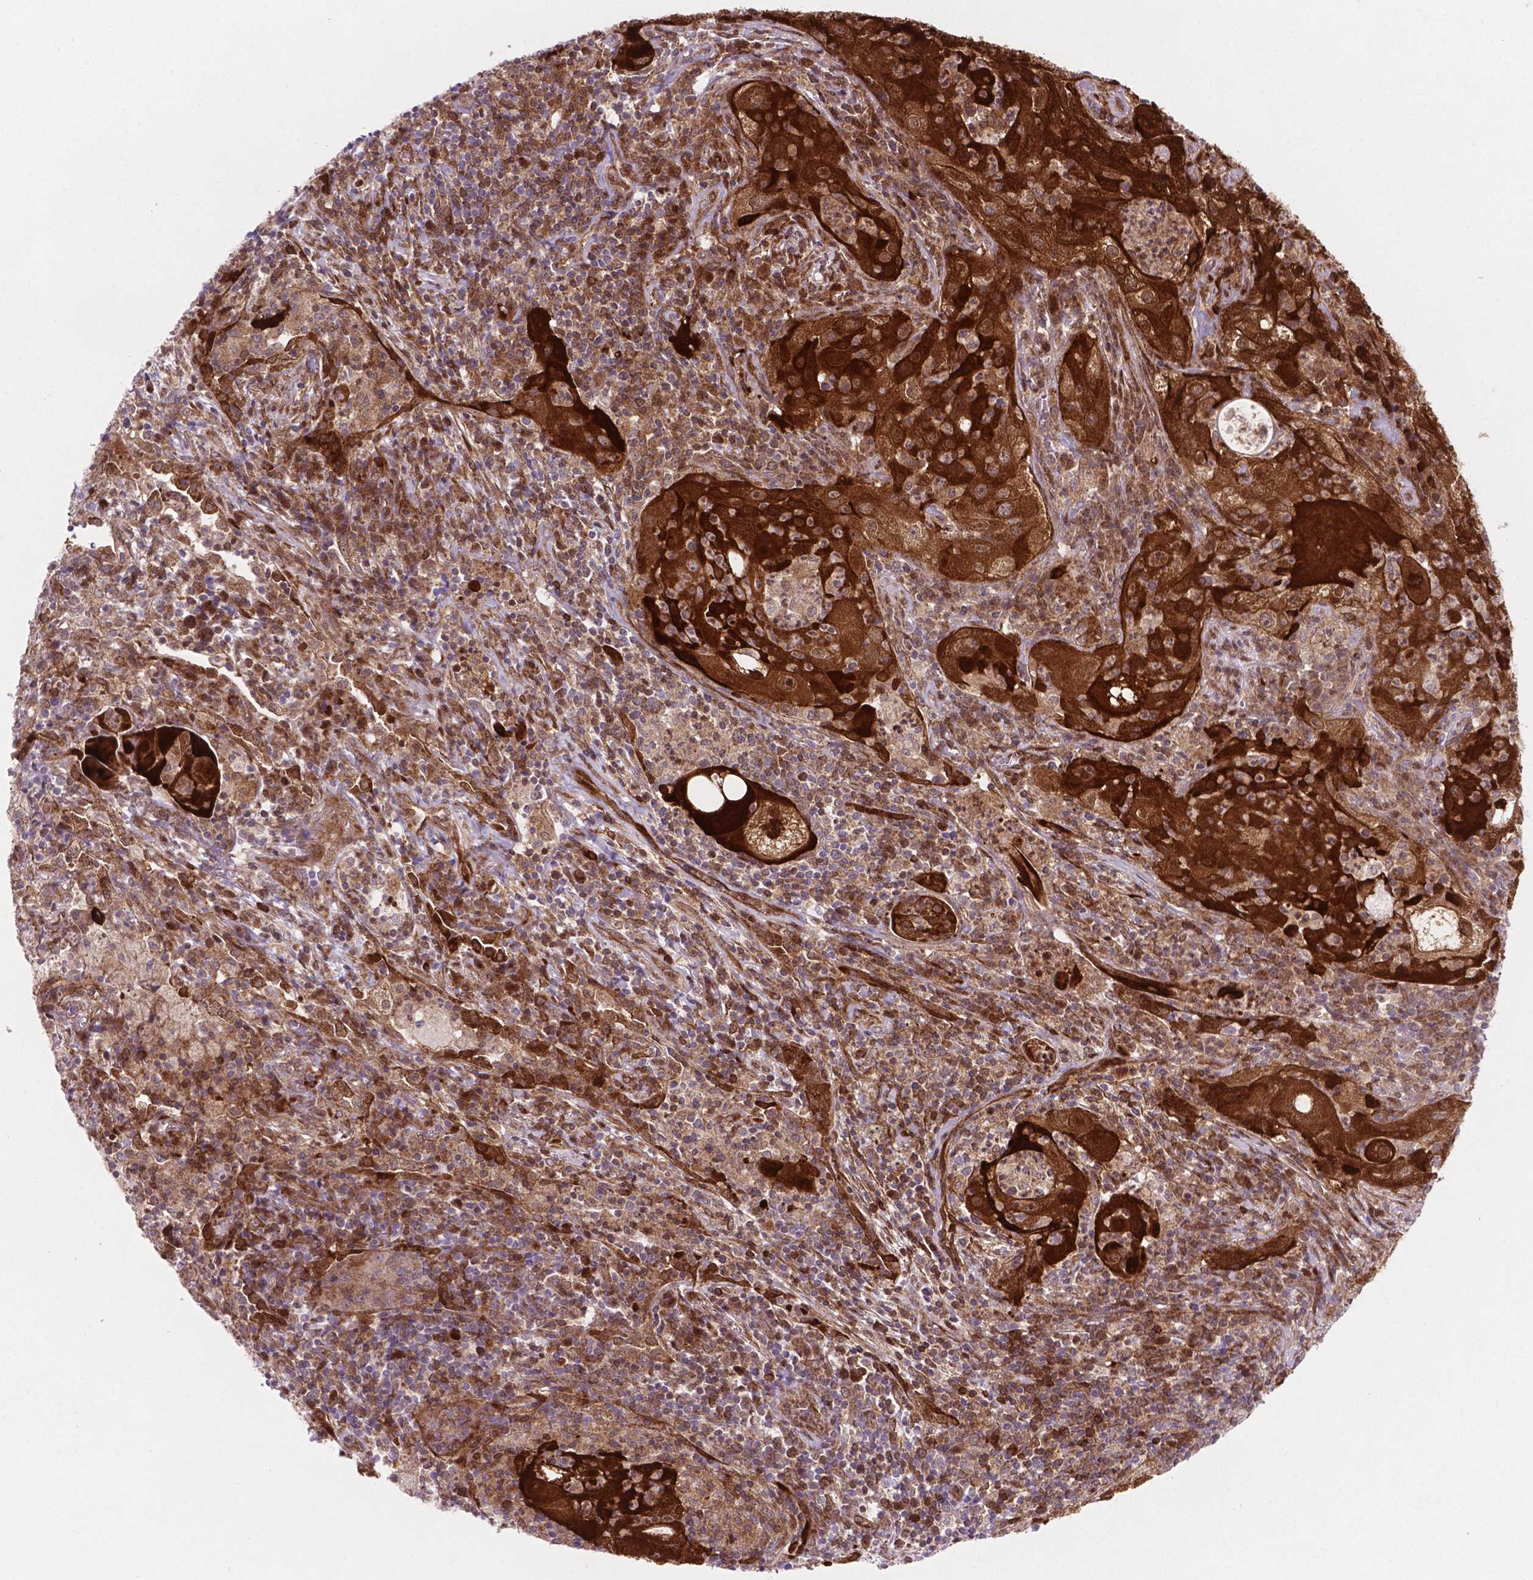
{"staining": {"intensity": "strong", "quantity": ">75%", "location": "cytoplasmic/membranous"}, "tissue": "lung cancer", "cell_type": "Tumor cells", "image_type": "cancer", "snomed": [{"axis": "morphology", "description": "Squamous cell carcinoma, NOS"}, {"axis": "topography", "description": "Lung"}], "caption": "Immunohistochemistry micrograph of lung cancer (squamous cell carcinoma) stained for a protein (brown), which shows high levels of strong cytoplasmic/membranous expression in approximately >75% of tumor cells.", "gene": "LDHA", "patient": {"sex": "female", "age": 59}}